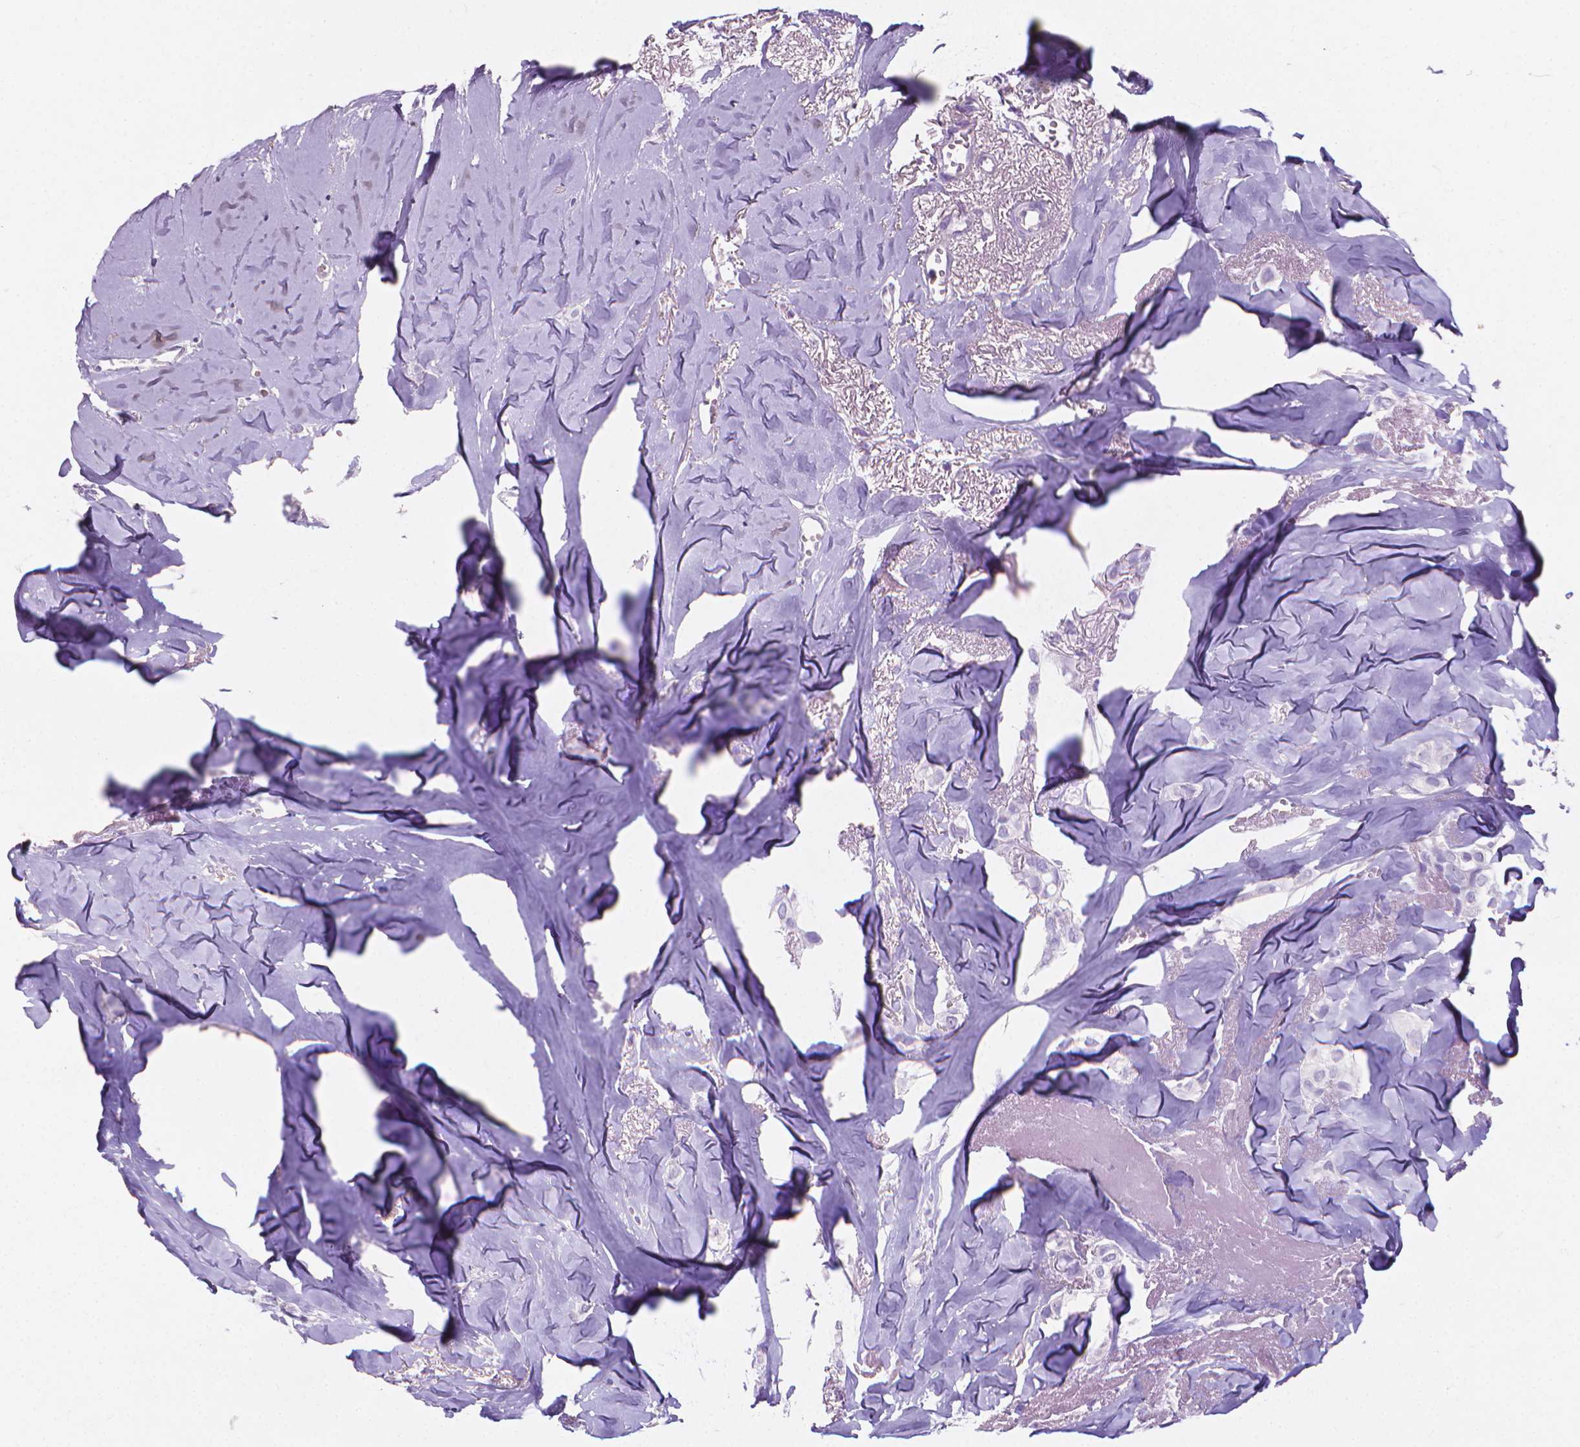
{"staining": {"intensity": "negative", "quantity": "none", "location": "none"}, "tissue": "breast cancer", "cell_type": "Tumor cells", "image_type": "cancer", "snomed": [{"axis": "morphology", "description": "Duct carcinoma"}, {"axis": "topography", "description": "Breast"}], "caption": "Immunohistochemical staining of human breast cancer demonstrates no significant expression in tumor cells.", "gene": "XPNPEP2", "patient": {"sex": "female", "age": 85}}